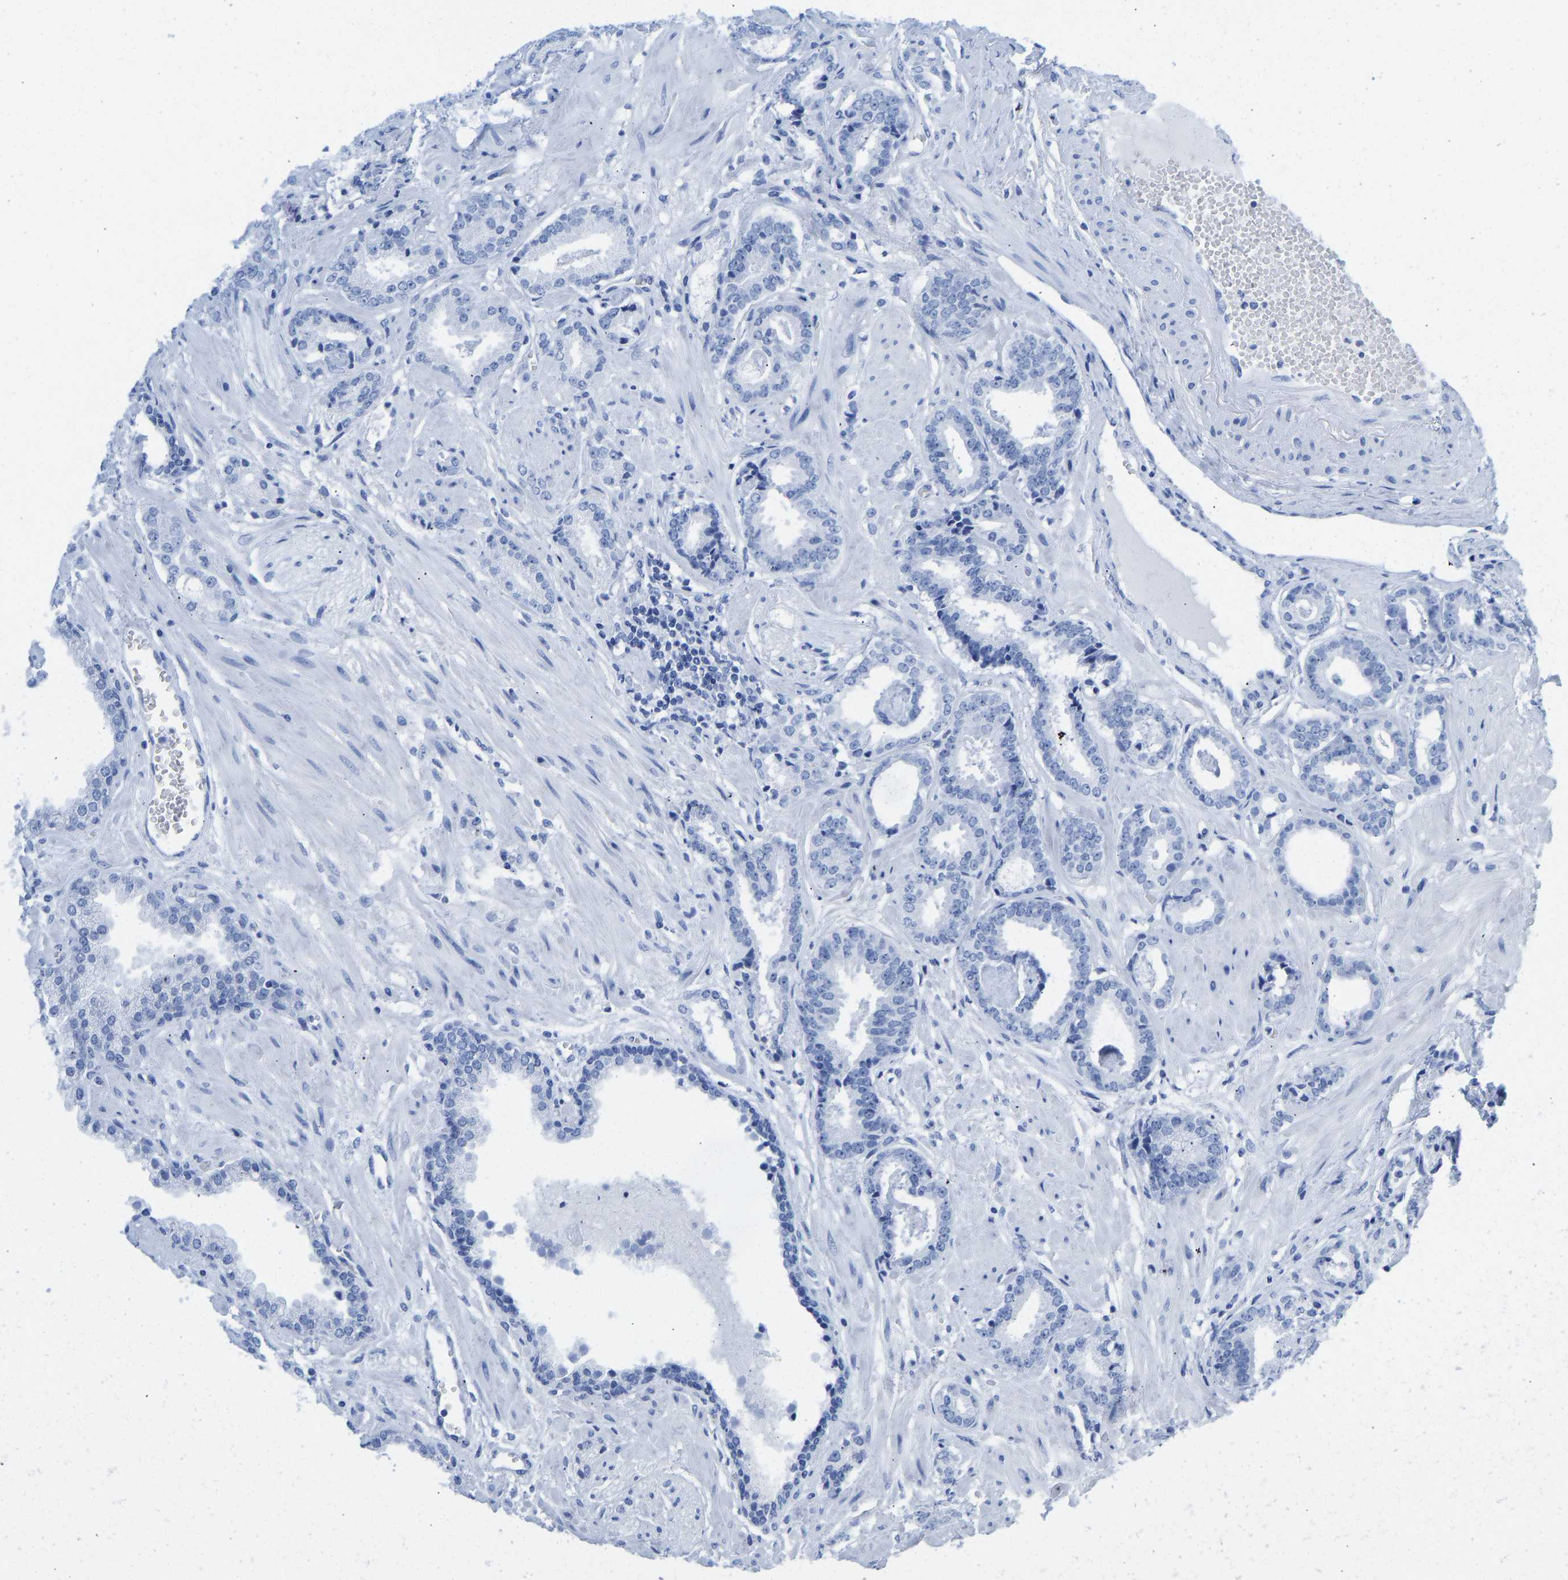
{"staining": {"intensity": "negative", "quantity": "none", "location": "none"}, "tissue": "prostate cancer", "cell_type": "Tumor cells", "image_type": "cancer", "snomed": [{"axis": "morphology", "description": "Adenocarcinoma, Low grade"}, {"axis": "topography", "description": "Prostate"}], "caption": "The micrograph displays no staining of tumor cells in prostate cancer. The staining was performed using DAB to visualize the protein expression in brown, while the nuclei were stained in blue with hematoxylin (Magnification: 20x).", "gene": "ELMO2", "patient": {"sex": "male", "age": 53}}